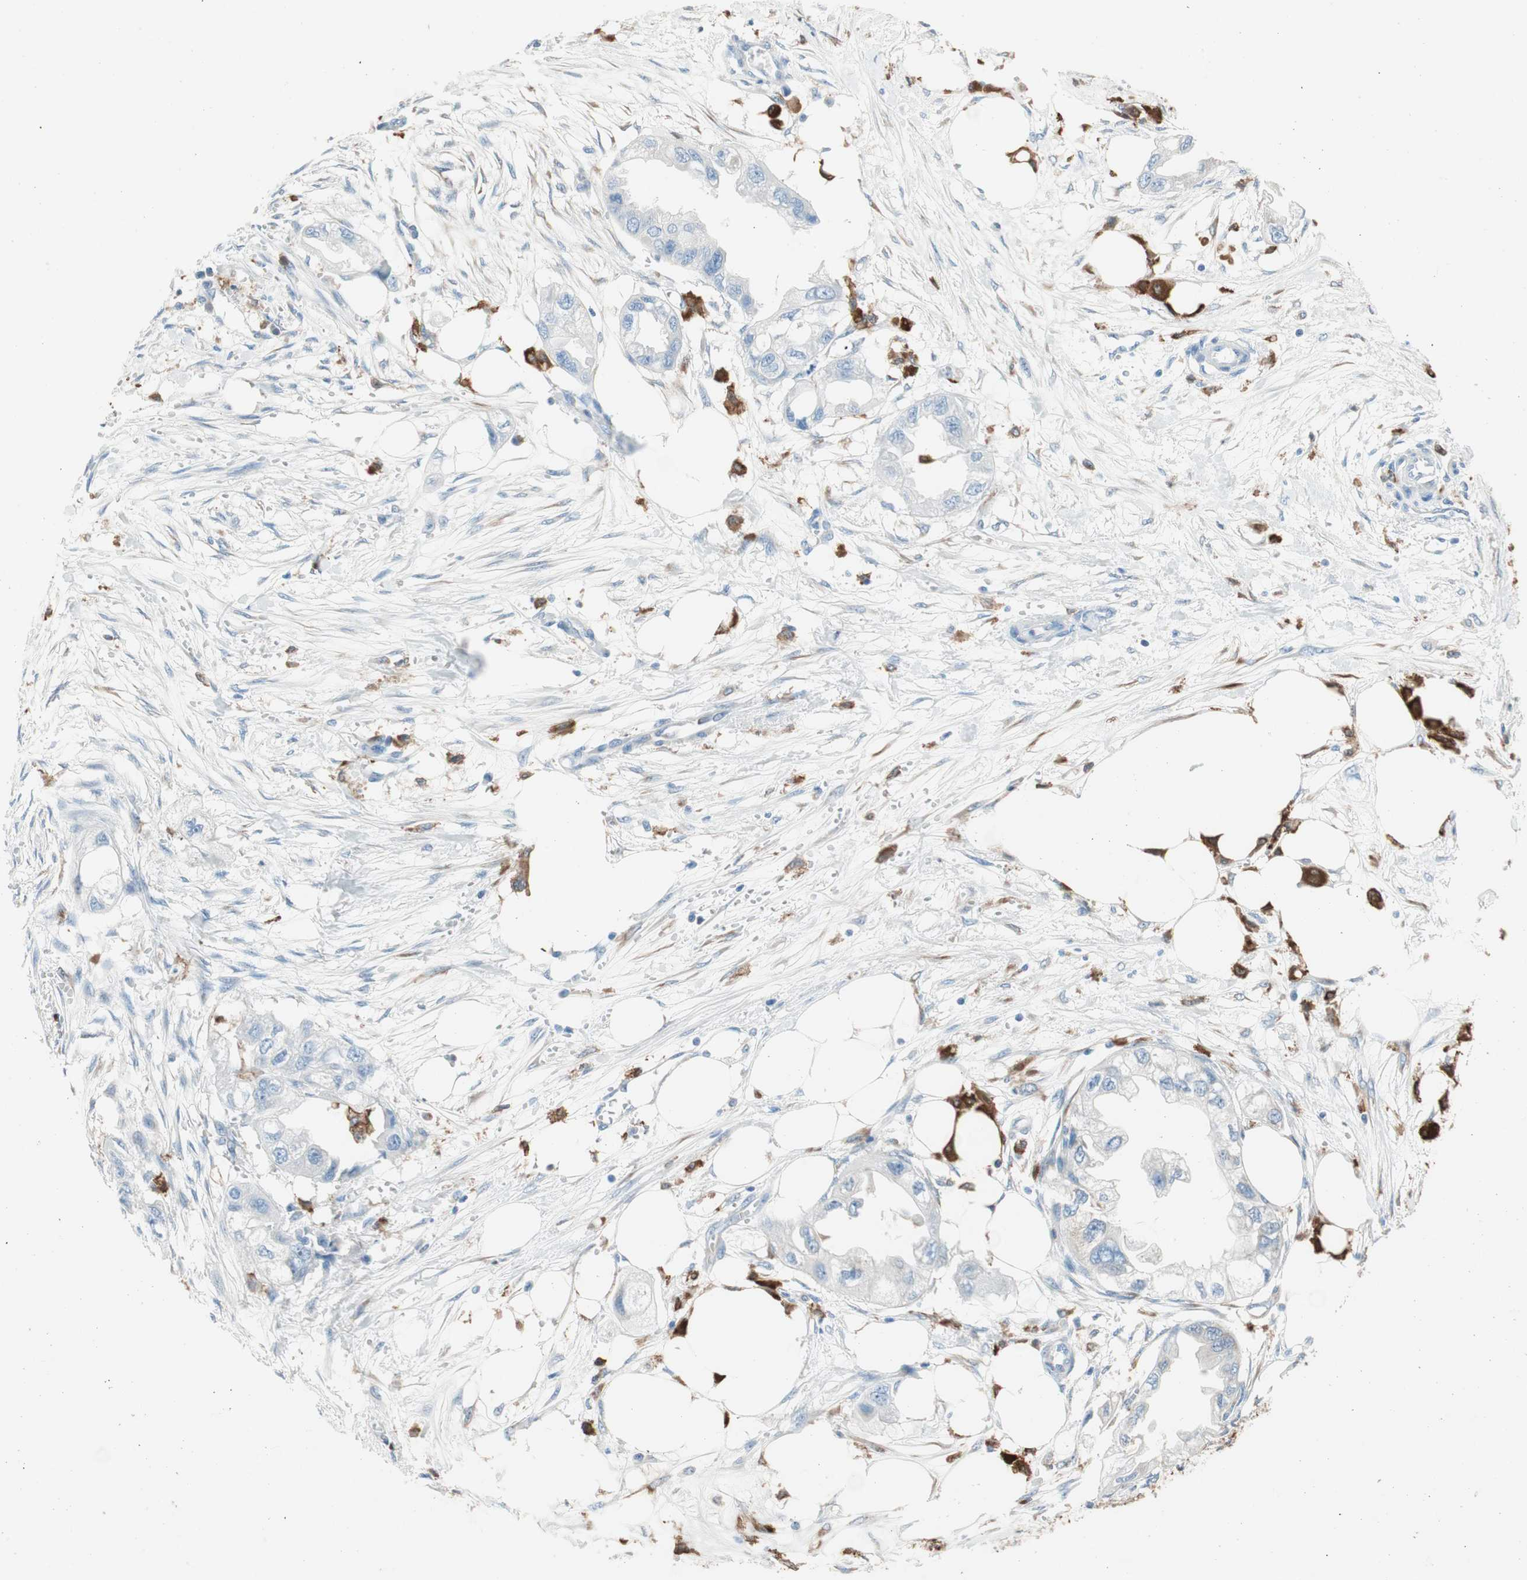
{"staining": {"intensity": "negative", "quantity": "none", "location": "none"}, "tissue": "endometrial cancer", "cell_type": "Tumor cells", "image_type": "cancer", "snomed": [{"axis": "morphology", "description": "Adenocarcinoma, NOS"}, {"axis": "topography", "description": "Endometrium"}], "caption": "Human endometrial adenocarcinoma stained for a protein using immunohistochemistry exhibits no expression in tumor cells.", "gene": "GLUL", "patient": {"sex": "female", "age": 67}}